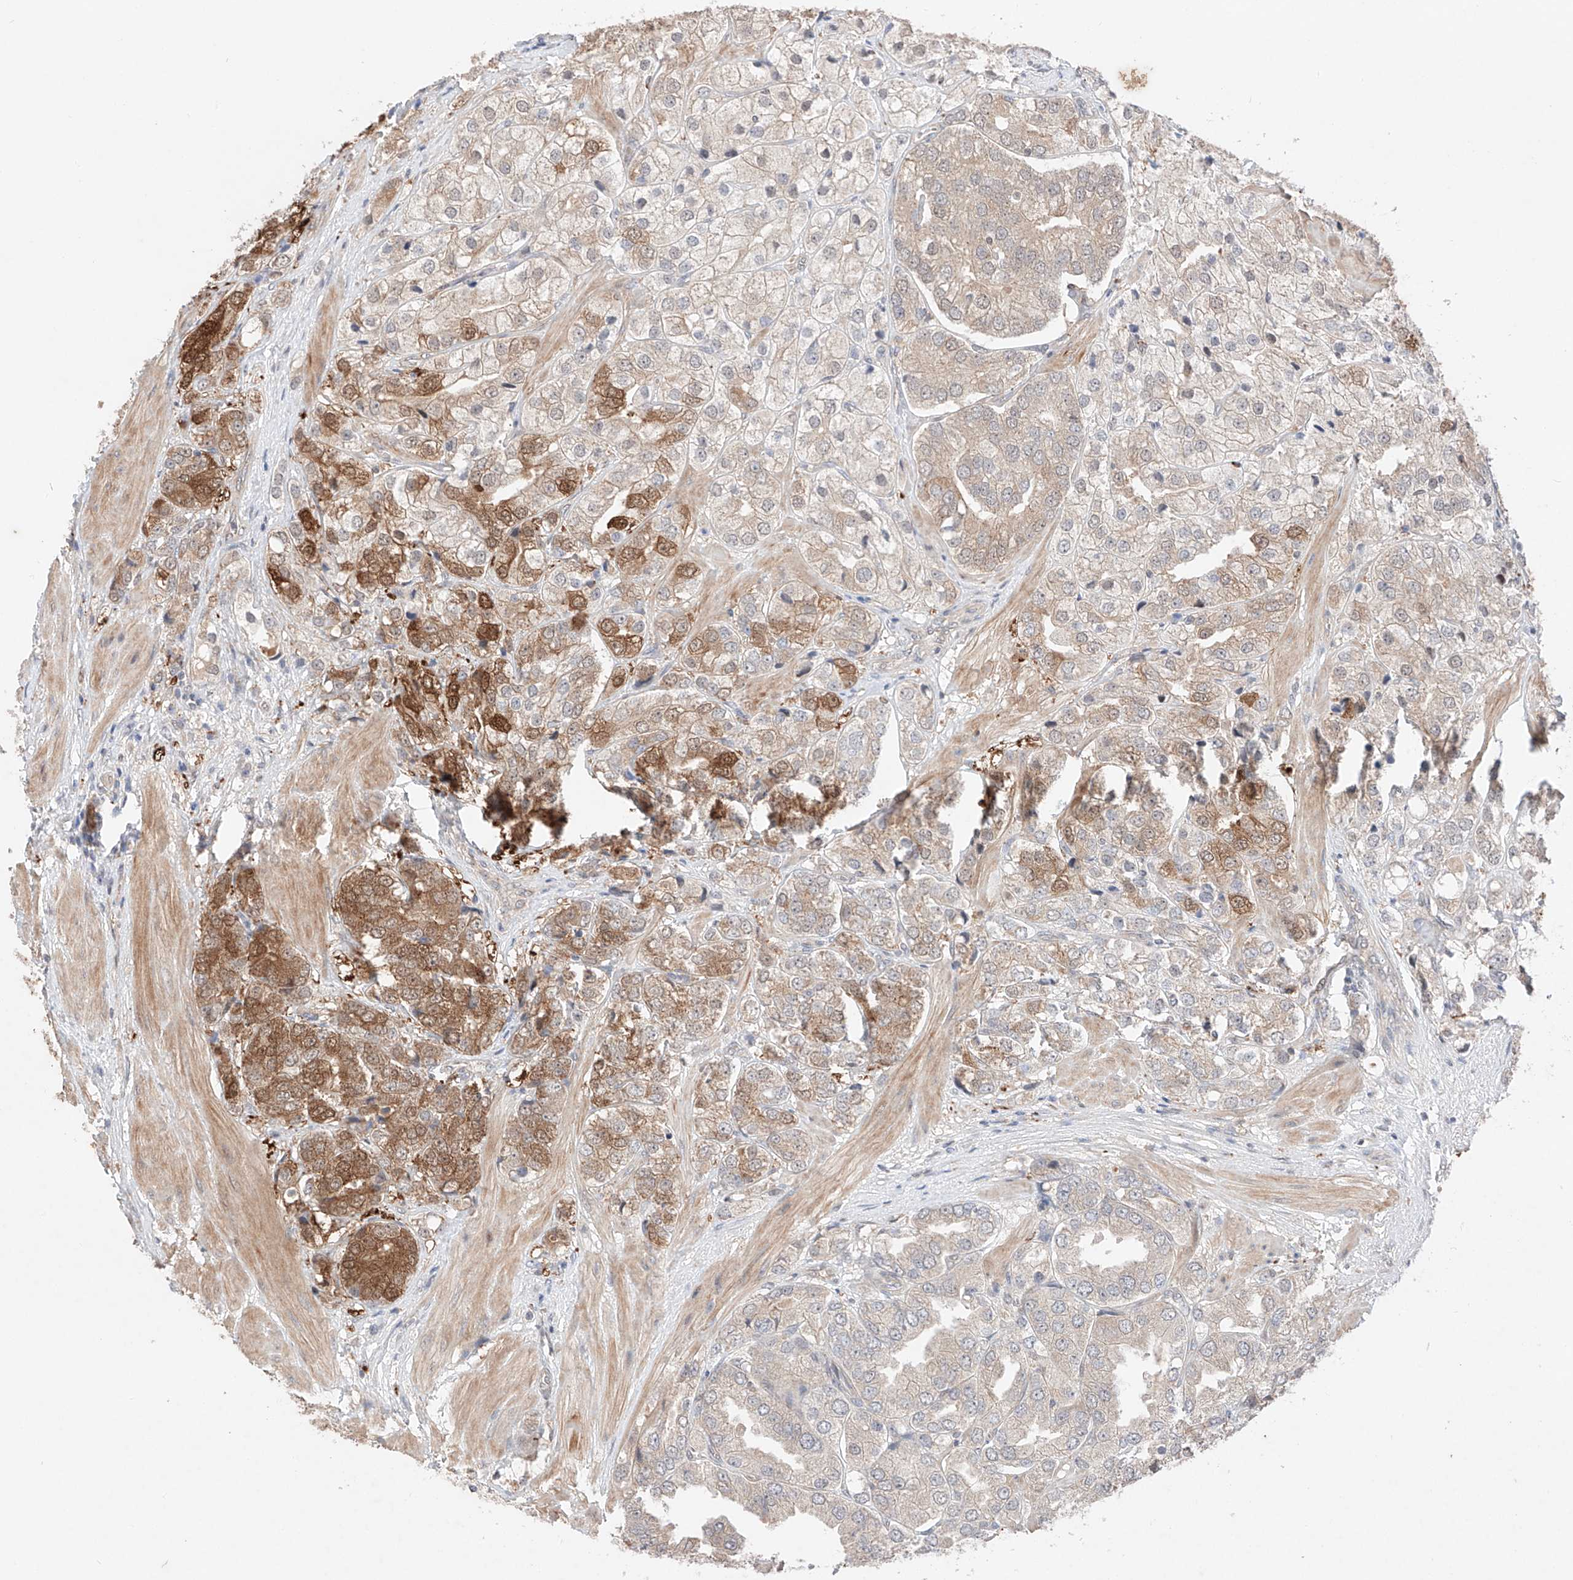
{"staining": {"intensity": "moderate", "quantity": "25%-75%", "location": "cytoplasmic/membranous"}, "tissue": "prostate cancer", "cell_type": "Tumor cells", "image_type": "cancer", "snomed": [{"axis": "morphology", "description": "Adenocarcinoma, High grade"}, {"axis": "topography", "description": "Prostate"}], "caption": "Protein expression analysis of human prostate cancer reveals moderate cytoplasmic/membranous positivity in about 25%-75% of tumor cells.", "gene": "GCNT1", "patient": {"sex": "male", "age": 50}}